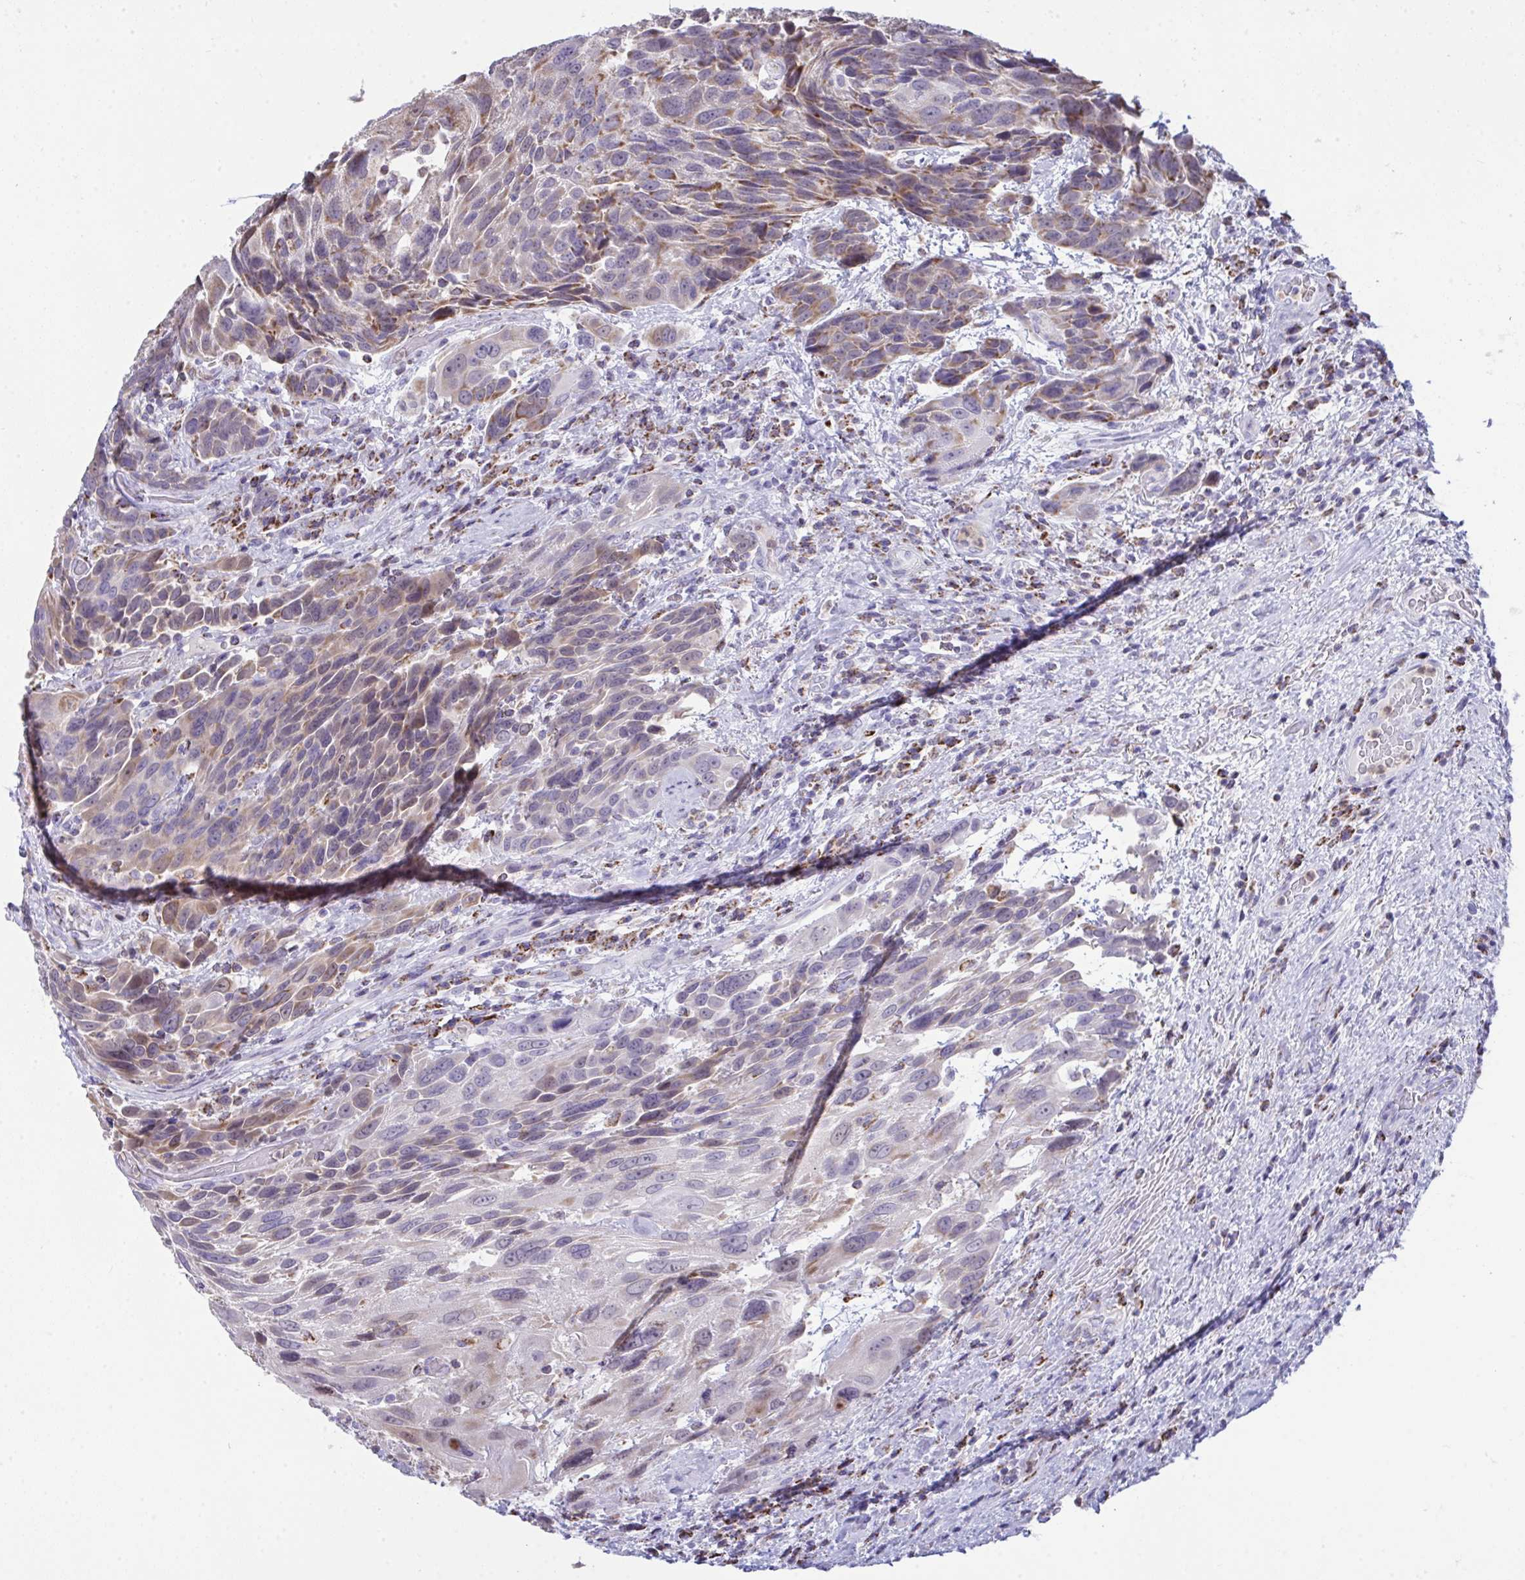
{"staining": {"intensity": "moderate", "quantity": "<25%", "location": "cytoplasmic/membranous"}, "tissue": "urothelial cancer", "cell_type": "Tumor cells", "image_type": "cancer", "snomed": [{"axis": "morphology", "description": "Urothelial carcinoma, High grade"}, {"axis": "topography", "description": "Urinary bladder"}], "caption": "IHC histopathology image of neoplastic tissue: high-grade urothelial carcinoma stained using IHC shows low levels of moderate protein expression localized specifically in the cytoplasmic/membranous of tumor cells, appearing as a cytoplasmic/membranous brown color.", "gene": "PLA2G12B", "patient": {"sex": "female", "age": 70}}